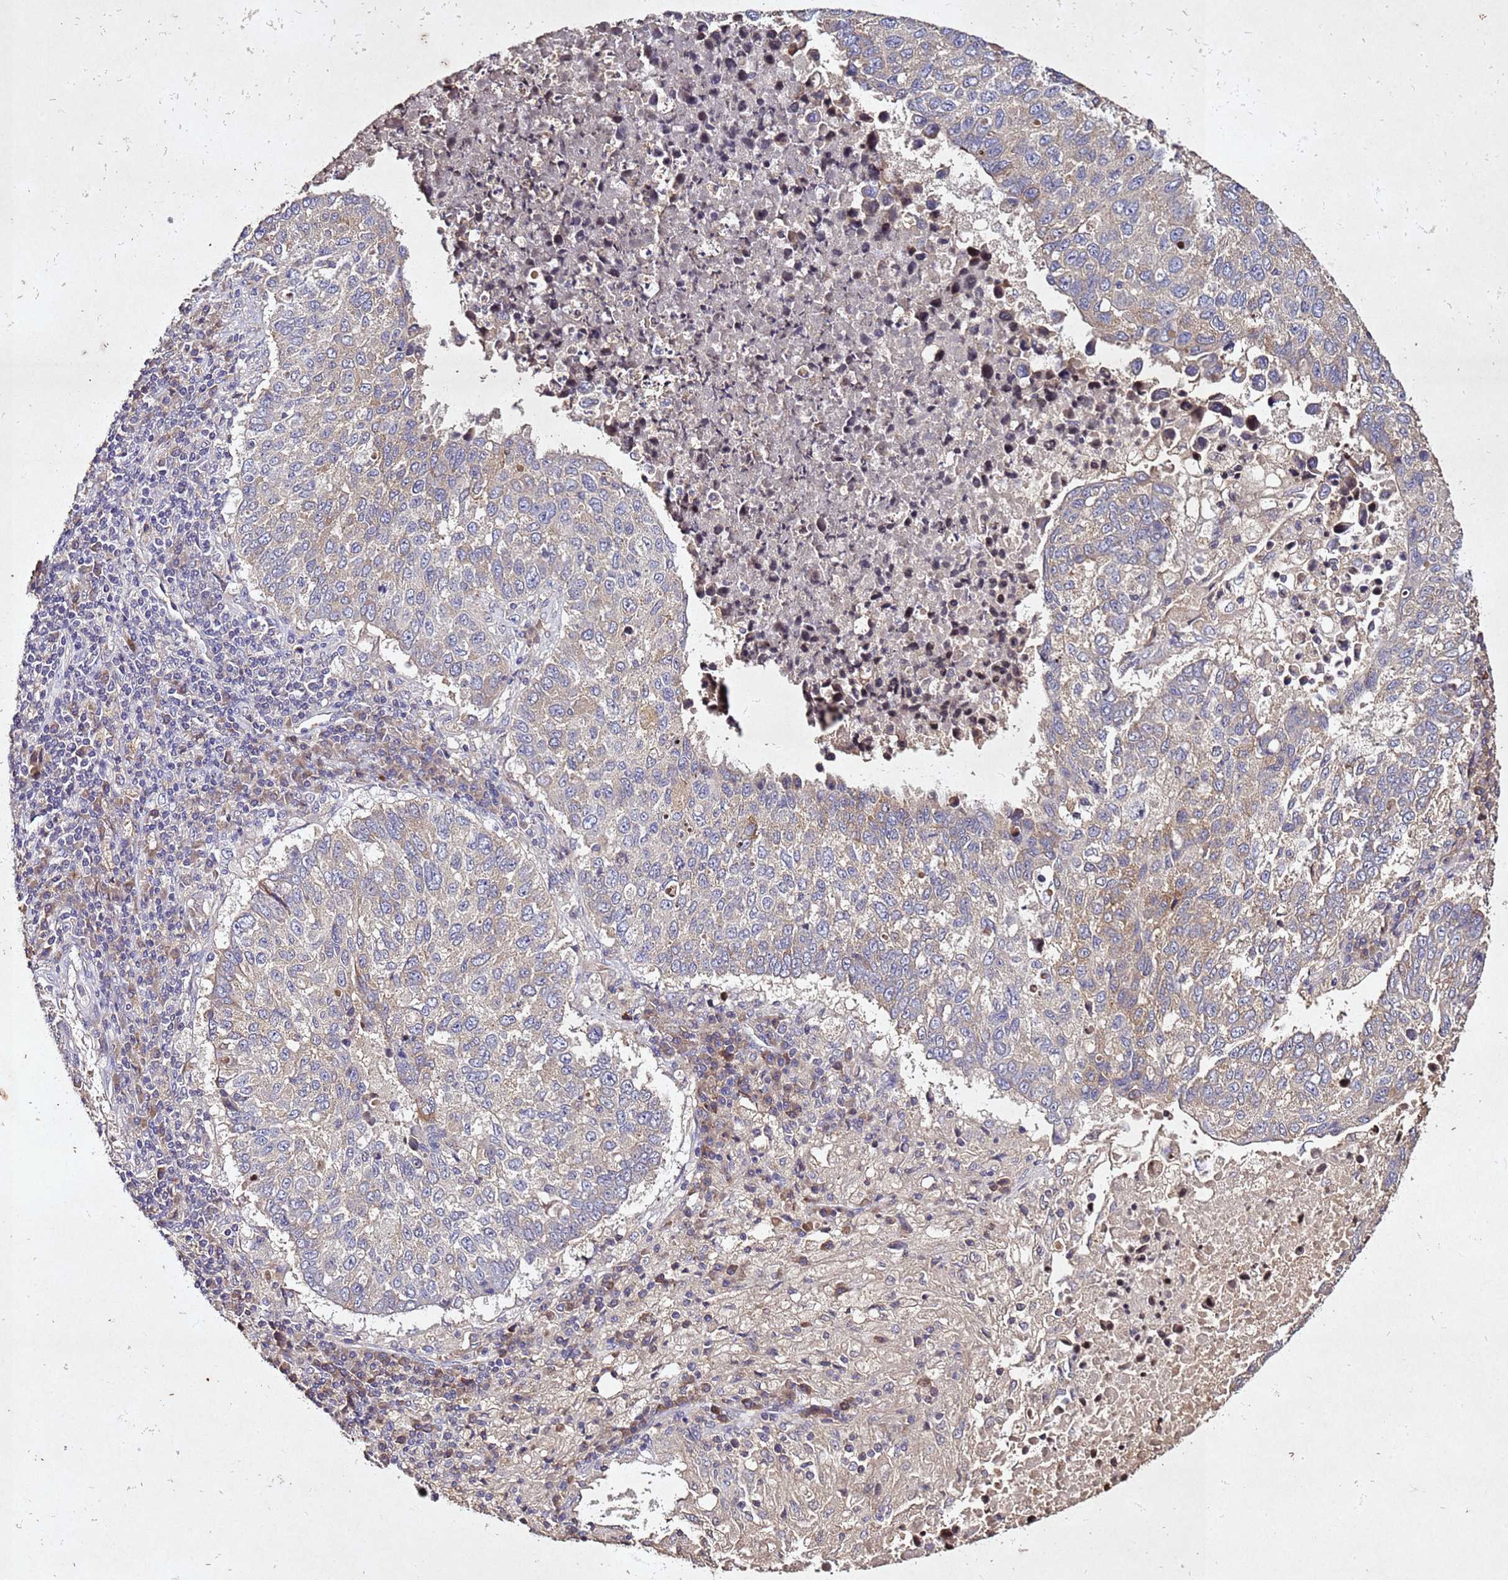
{"staining": {"intensity": "weak", "quantity": "<25%", "location": "cytoplasmic/membranous"}, "tissue": "lung cancer", "cell_type": "Tumor cells", "image_type": "cancer", "snomed": [{"axis": "morphology", "description": "Squamous cell carcinoma, NOS"}, {"axis": "topography", "description": "Lung"}], "caption": "This is a image of IHC staining of squamous cell carcinoma (lung), which shows no expression in tumor cells.", "gene": "SV2B", "patient": {"sex": "male", "age": 73}}